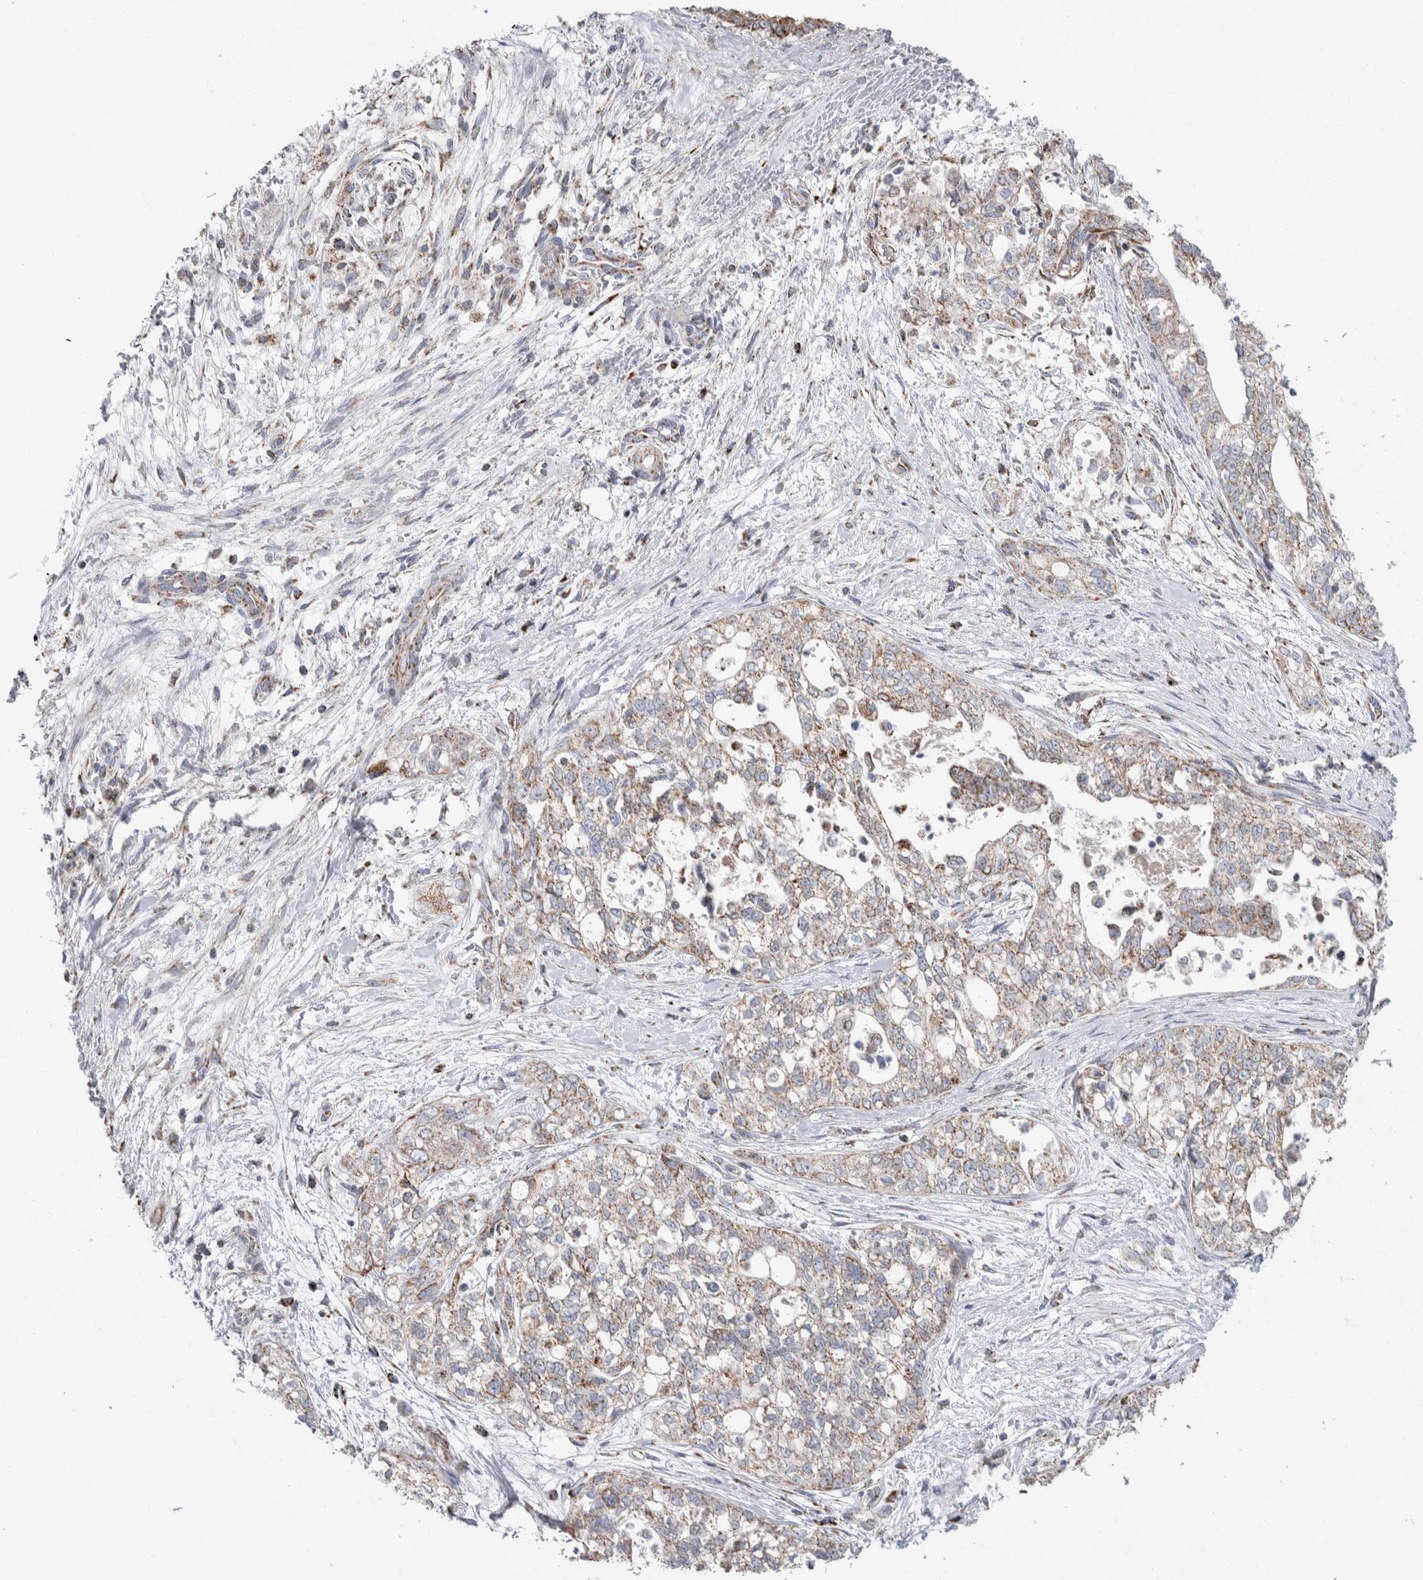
{"staining": {"intensity": "weak", "quantity": ">75%", "location": "cytoplasmic/membranous"}, "tissue": "pancreatic cancer", "cell_type": "Tumor cells", "image_type": "cancer", "snomed": [{"axis": "morphology", "description": "Adenocarcinoma, NOS"}, {"axis": "topography", "description": "Pancreas"}], "caption": "Protein staining of pancreatic cancer tissue shows weak cytoplasmic/membranous staining in about >75% of tumor cells. (brown staining indicates protein expression, while blue staining denotes nuclei).", "gene": "ETFA", "patient": {"sex": "male", "age": 72}}